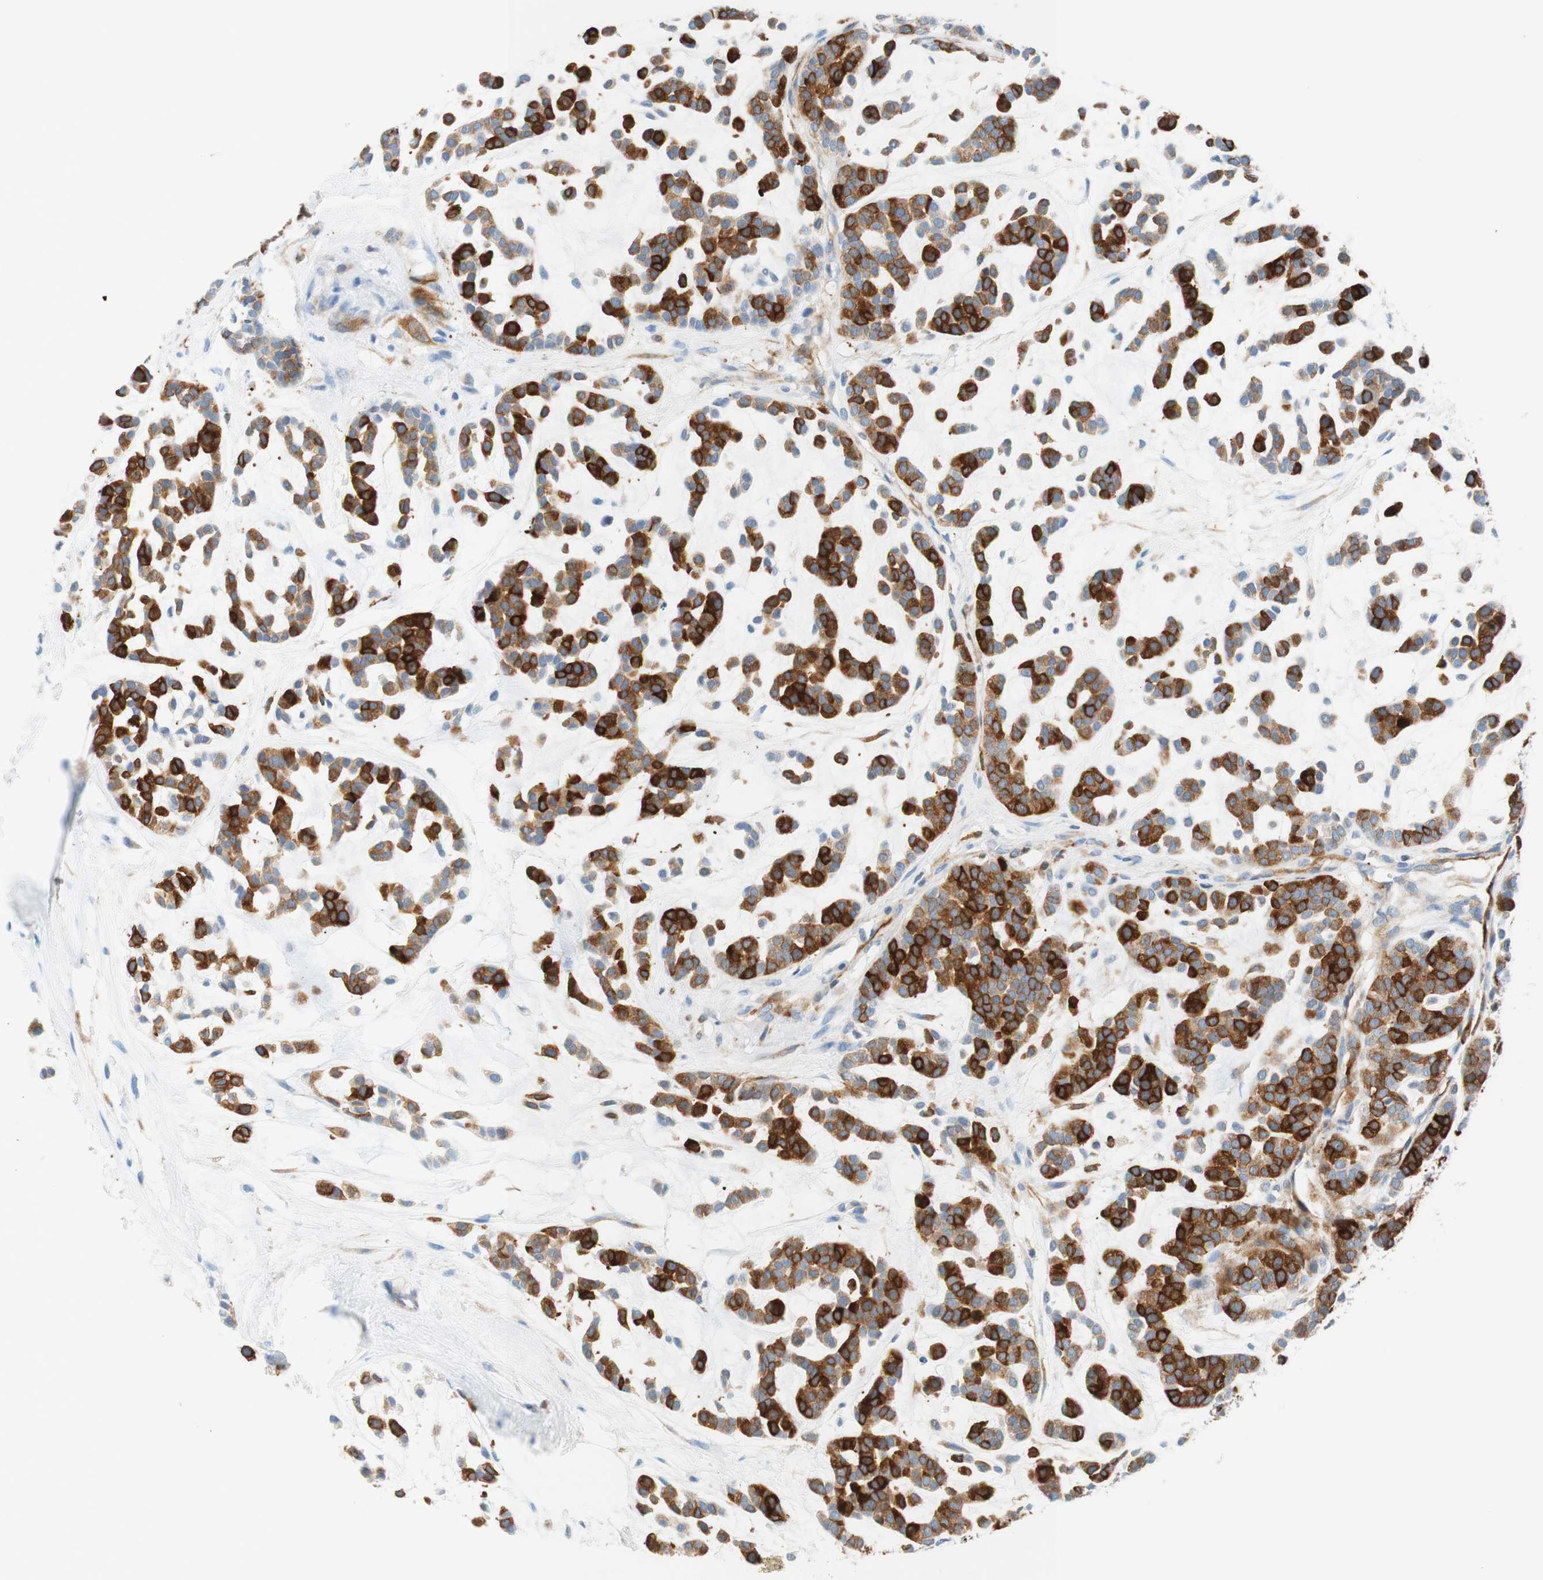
{"staining": {"intensity": "strong", "quantity": "25%-75%", "location": "cytoplasmic/membranous"}, "tissue": "head and neck cancer", "cell_type": "Tumor cells", "image_type": "cancer", "snomed": [{"axis": "morphology", "description": "Adenocarcinoma, NOS"}, {"axis": "morphology", "description": "Adenoma, NOS"}, {"axis": "topography", "description": "Head-Neck"}], "caption": "Immunohistochemical staining of head and neck cancer exhibits high levels of strong cytoplasmic/membranous positivity in about 25%-75% of tumor cells.", "gene": "STMN1", "patient": {"sex": "female", "age": 55}}